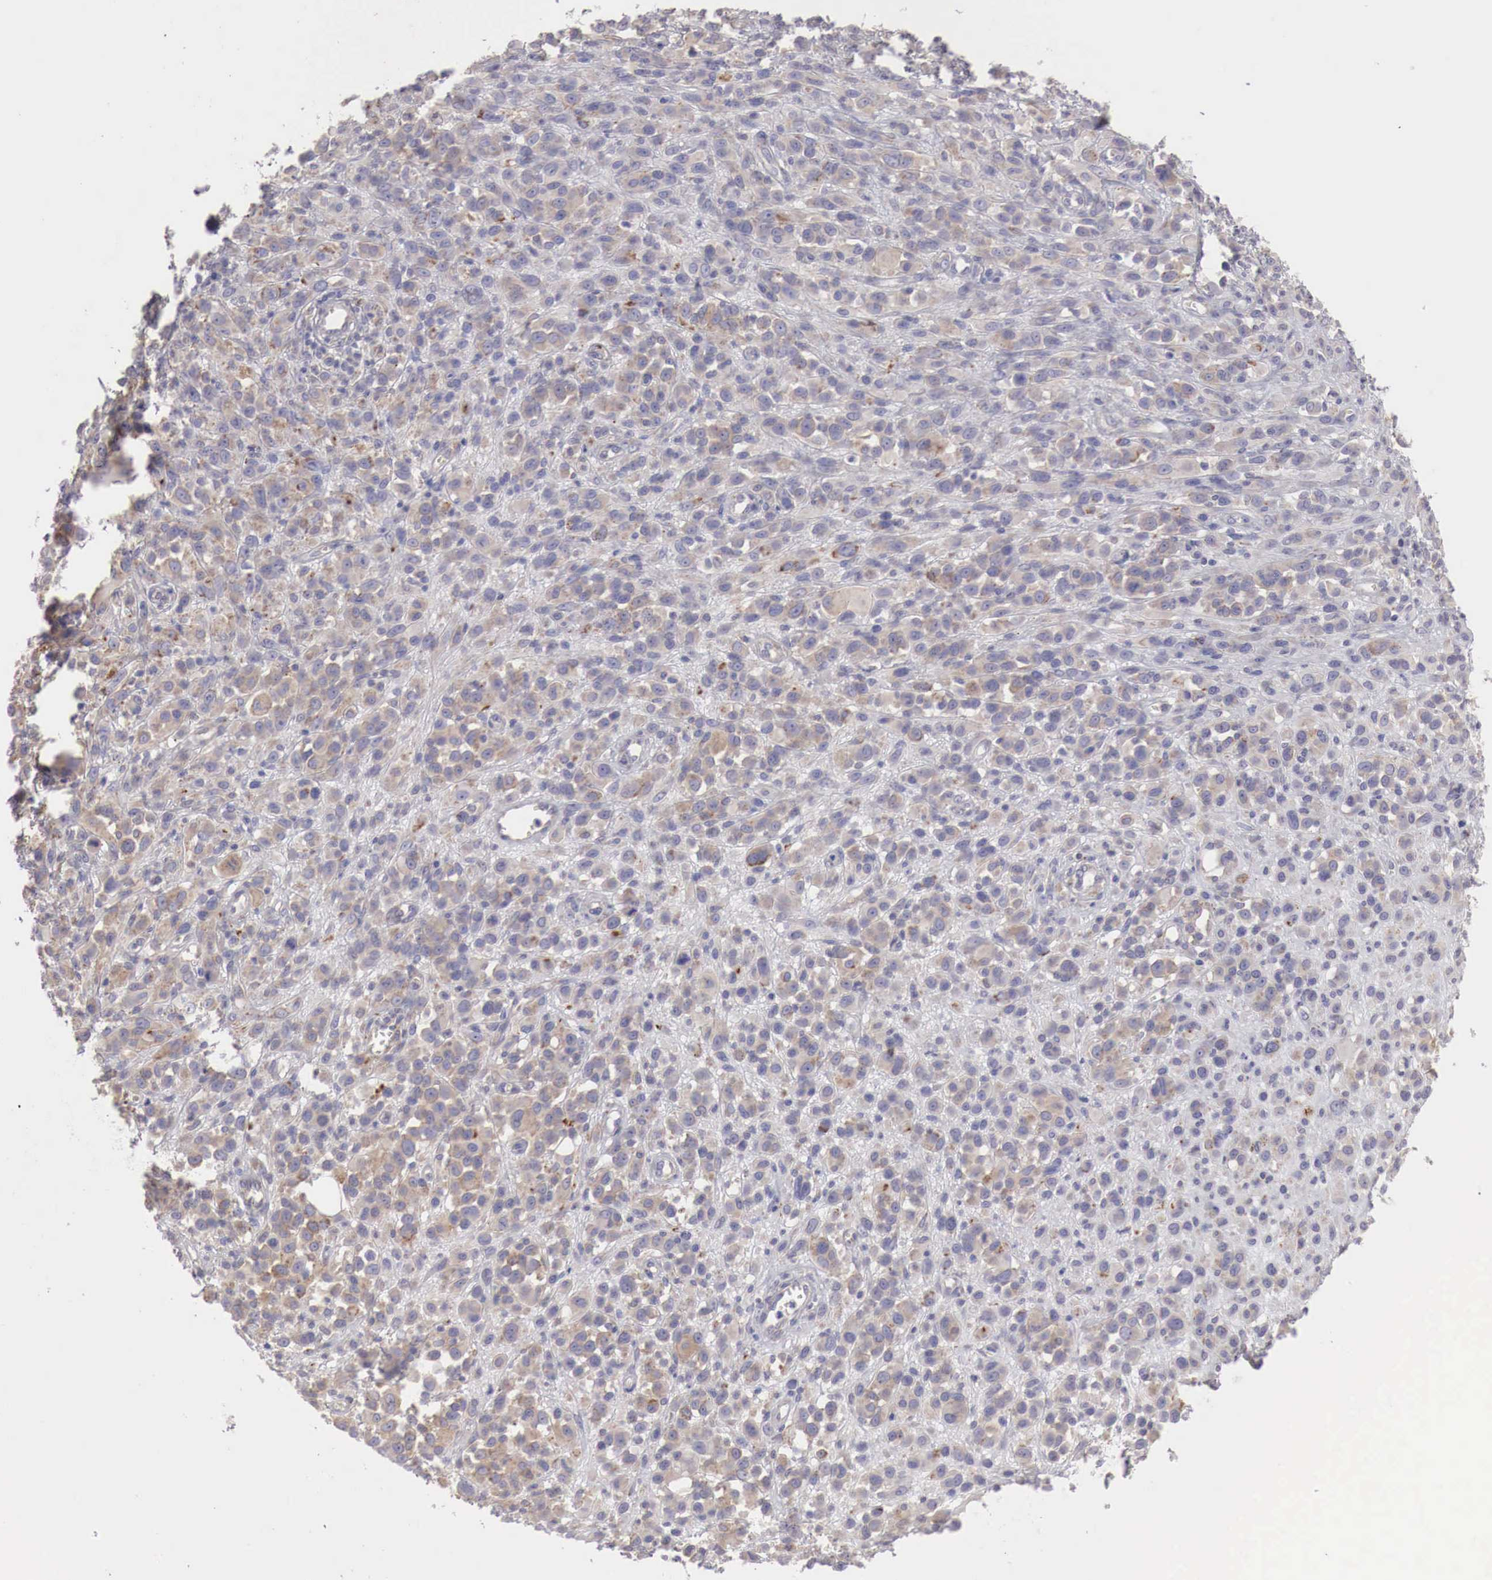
{"staining": {"intensity": "weak", "quantity": "25%-75%", "location": "cytoplasmic/membranous"}, "tissue": "melanoma", "cell_type": "Tumor cells", "image_type": "cancer", "snomed": [{"axis": "morphology", "description": "Malignant melanoma, NOS"}, {"axis": "topography", "description": "Skin"}], "caption": "Immunohistochemical staining of human malignant melanoma shows low levels of weak cytoplasmic/membranous protein staining in approximately 25%-75% of tumor cells.", "gene": "NSDHL", "patient": {"sex": "male", "age": 51}}